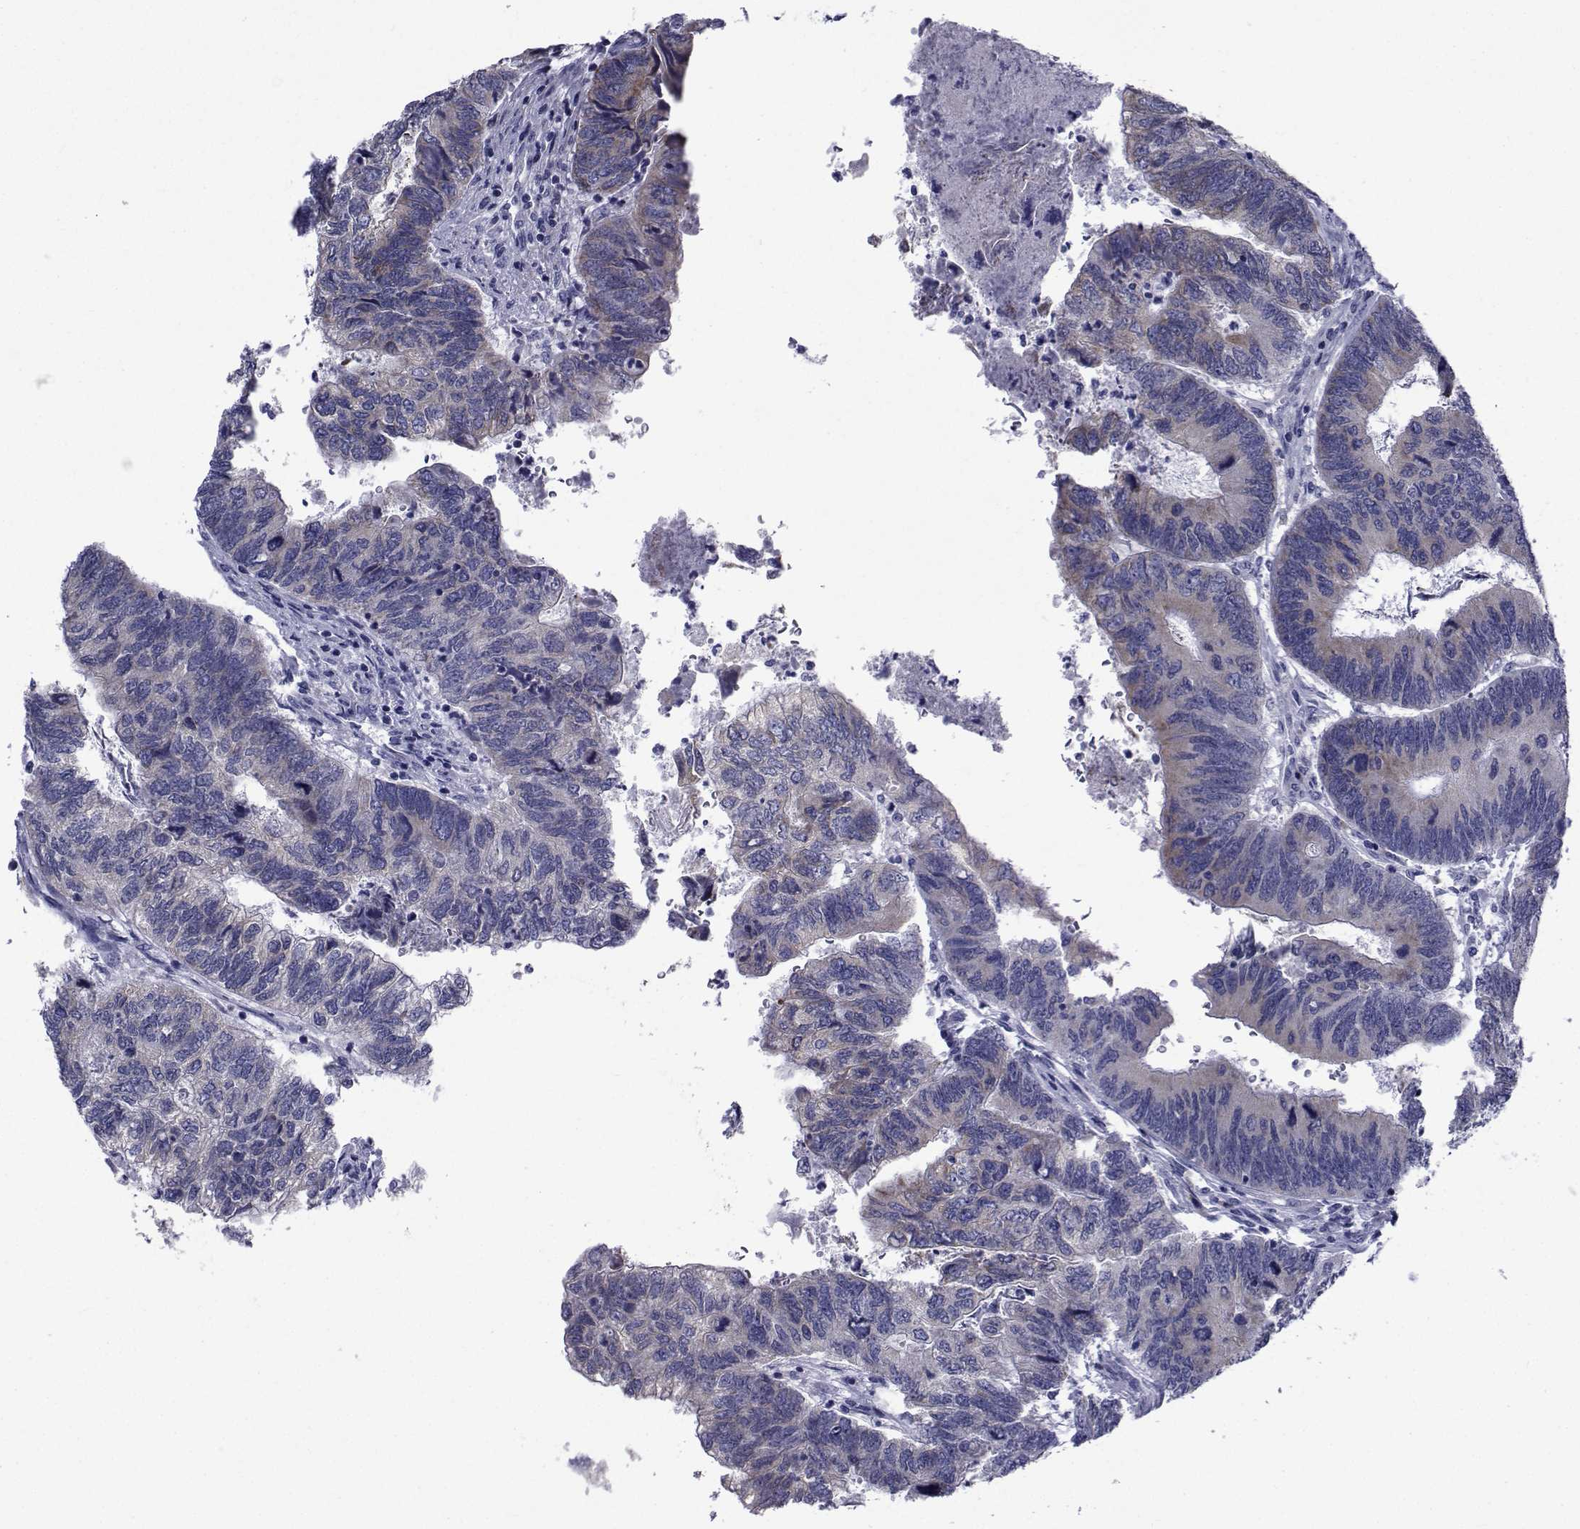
{"staining": {"intensity": "moderate", "quantity": "<25%", "location": "cytoplasmic/membranous"}, "tissue": "colorectal cancer", "cell_type": "Tumor cells", "image_type": "cancer", "snomed": [{"axis": "morphology", "description": "Adenocarcinoma, NOS"}, {"axis": "topography", "description": "Colon"}], "caption": "Immunohistochemical staining of colorectal cancer exhibits low levels of moderate cytoplasmic/membranous expression in approximately <25% of tumor cells. The protein of interest is shown in brown color, while the nuclei are stained blue.", "gene": "ROPN1", "patient": {"sex": "female", "age": 67}}